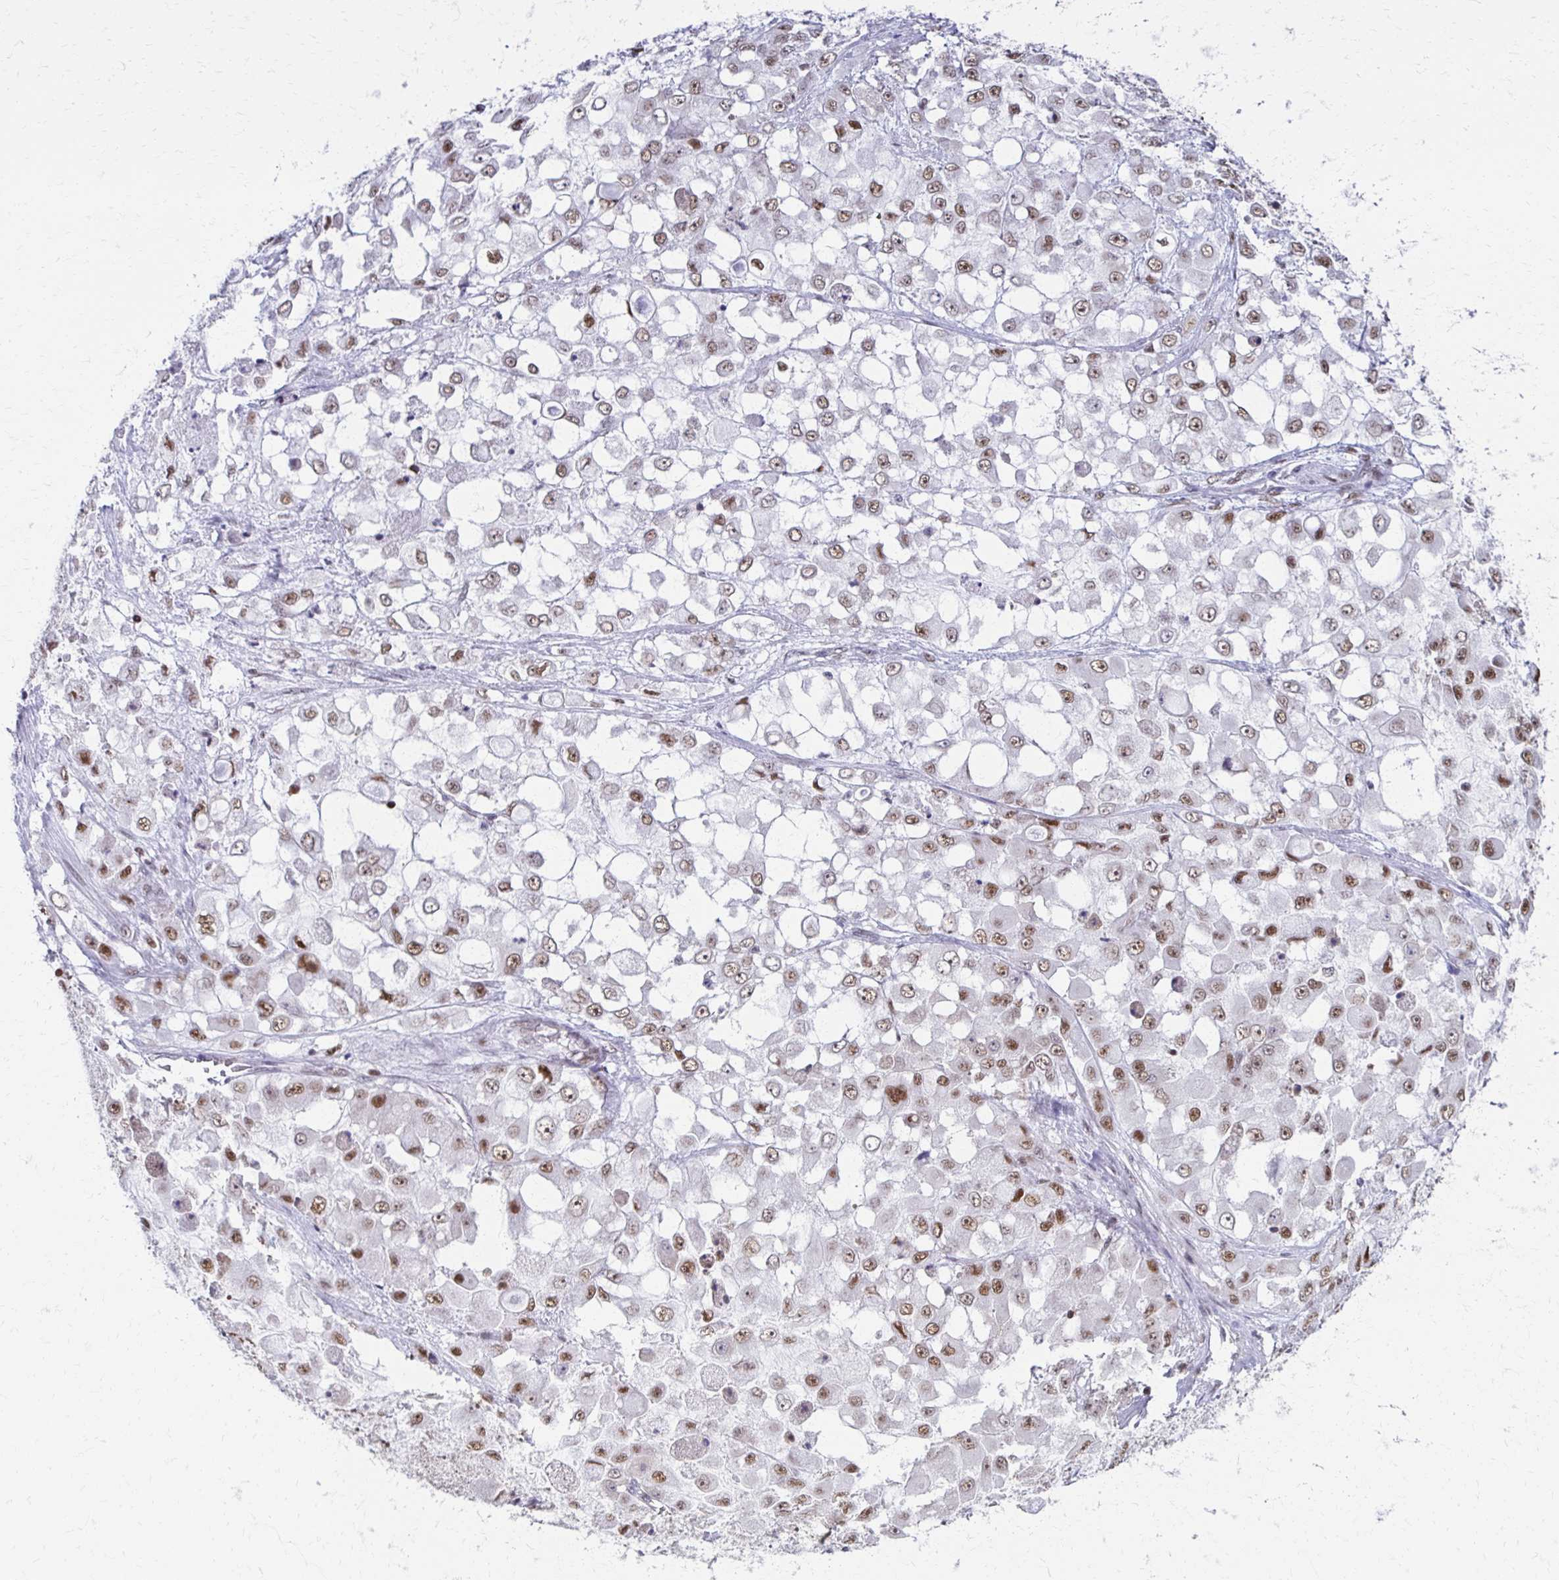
{"staining": {"intensity": "moderate", "quantity": ">75%", "location": "nuclear"}, "tissue": "stomach cancer", "cell_type": "Tumor cells", "image_type": "cancer", "snomed": [{"axis": "morphology", "description": "Adenocarcinoma, NOS"}, {"axis": "topography", "description": "Stomach"}], "caption": "Adenocarcinoma (stomach) tissue displays moderate nuclear positivity in approximately >75% of tumor cells, visualized by immunohistochemistry. (DAB = brown stain, brightfield microscopy at high magnification).", "gene": "IRF7", "patient": {"sex": "female", "age": 76}}